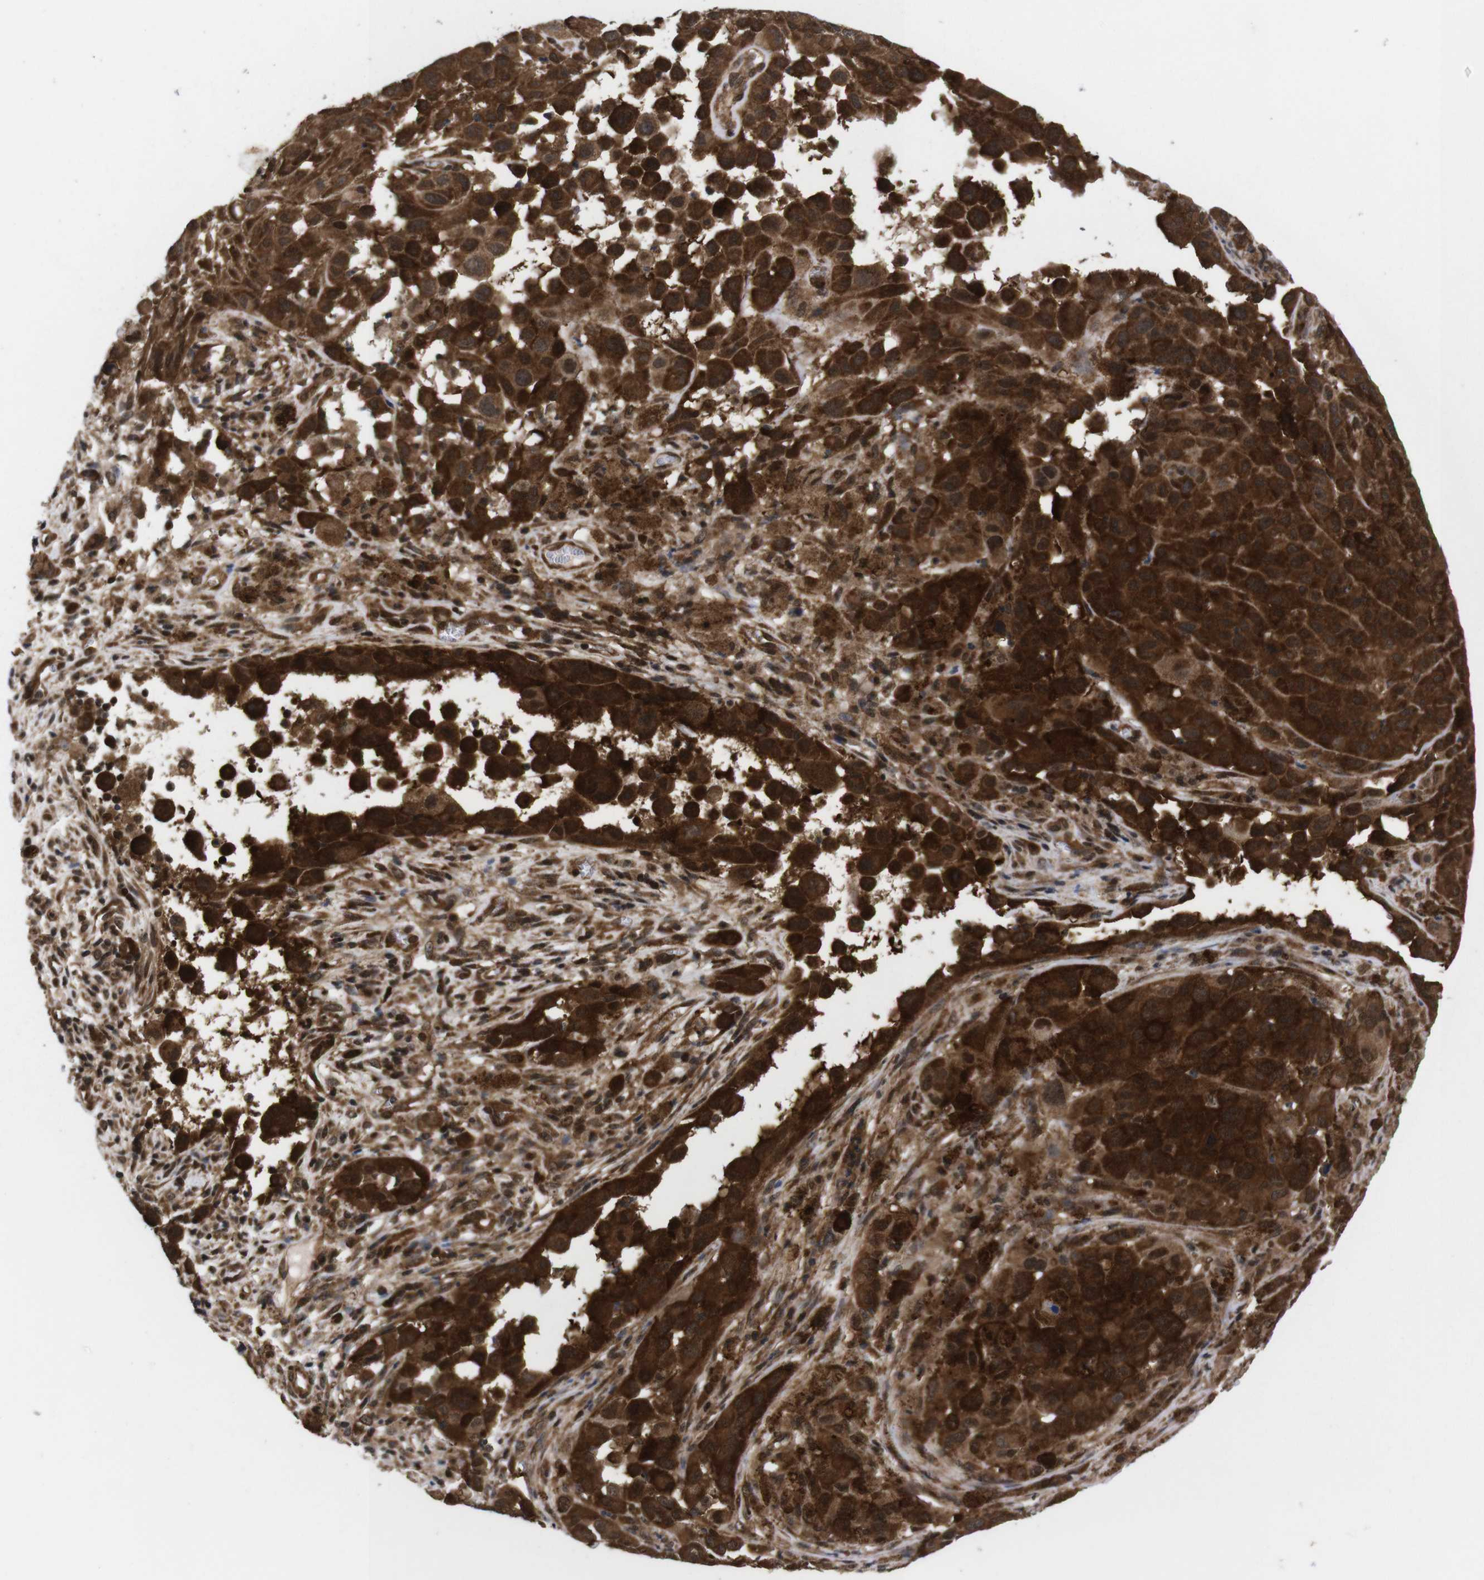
{"staining": {"intensity": "strong", "quantity": ">75%", "location": "cytoplasmic/membranous,nuclear"}, "tissue": "melanoma", "cell_type": "Tumor cells", "image_type": "cancer", "snomed": [{"axis": "morphology", "description": "Malignant melanoma, NOS"}, {"axis": "topography", "description": "Skin"}], "caption": "Protein expression analysis of melanoma shows strong cytoplasmic/membranous and nuclear staining in about >75% of tumor cells. (Brightfield microscopy of DAB IHC at high magnification).", "gene": "UBQLN2", "patient": {"sex": "male", "age": 96}}